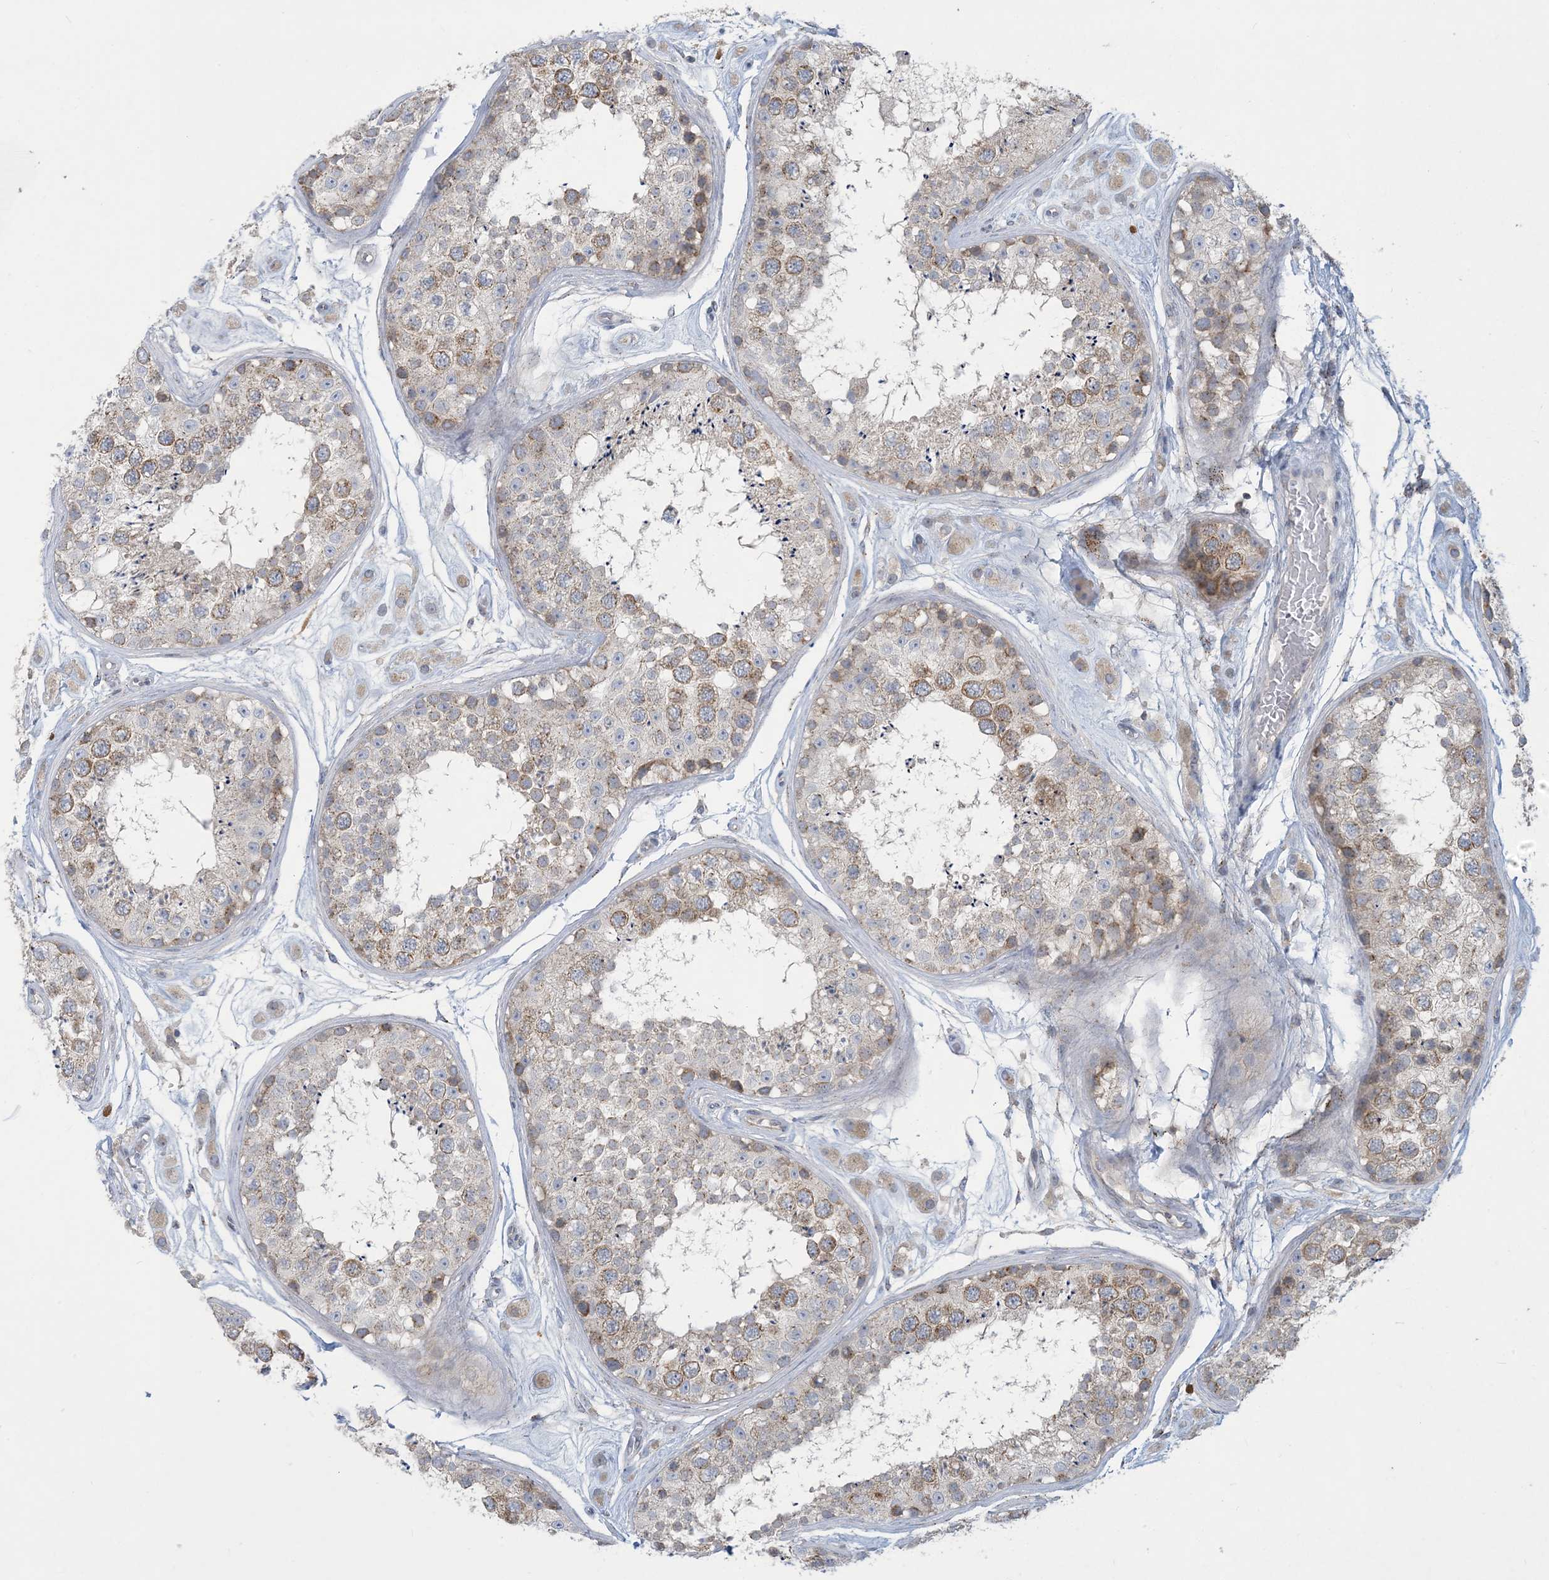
{"staining": {"intensity": "moderate", "quantity": "25%-75%", "location": "cytoplasmic/membranous"}, "tissue": "testis", "cell_type": "Cells in seminiferous ducts", "image_type": "normal", "snomed": [{"axis": "morphology", "description": "Normal tissue, NOS"}, {"axis": "topography", "description": "Testis"}], "caption": "Immunohistochemistry histopathology image of unremarkable testis: testis stained using immunohistochemistry (IHC) displays medium levels of moderate protein expression localized specifically in the cytoplasmic/membranous of cells in seminiferous ducts, appearing as a cytoplasmic/membranous brown color.", "gene": "CCDC14", "patient": {"sex": "male", "age": 25}}